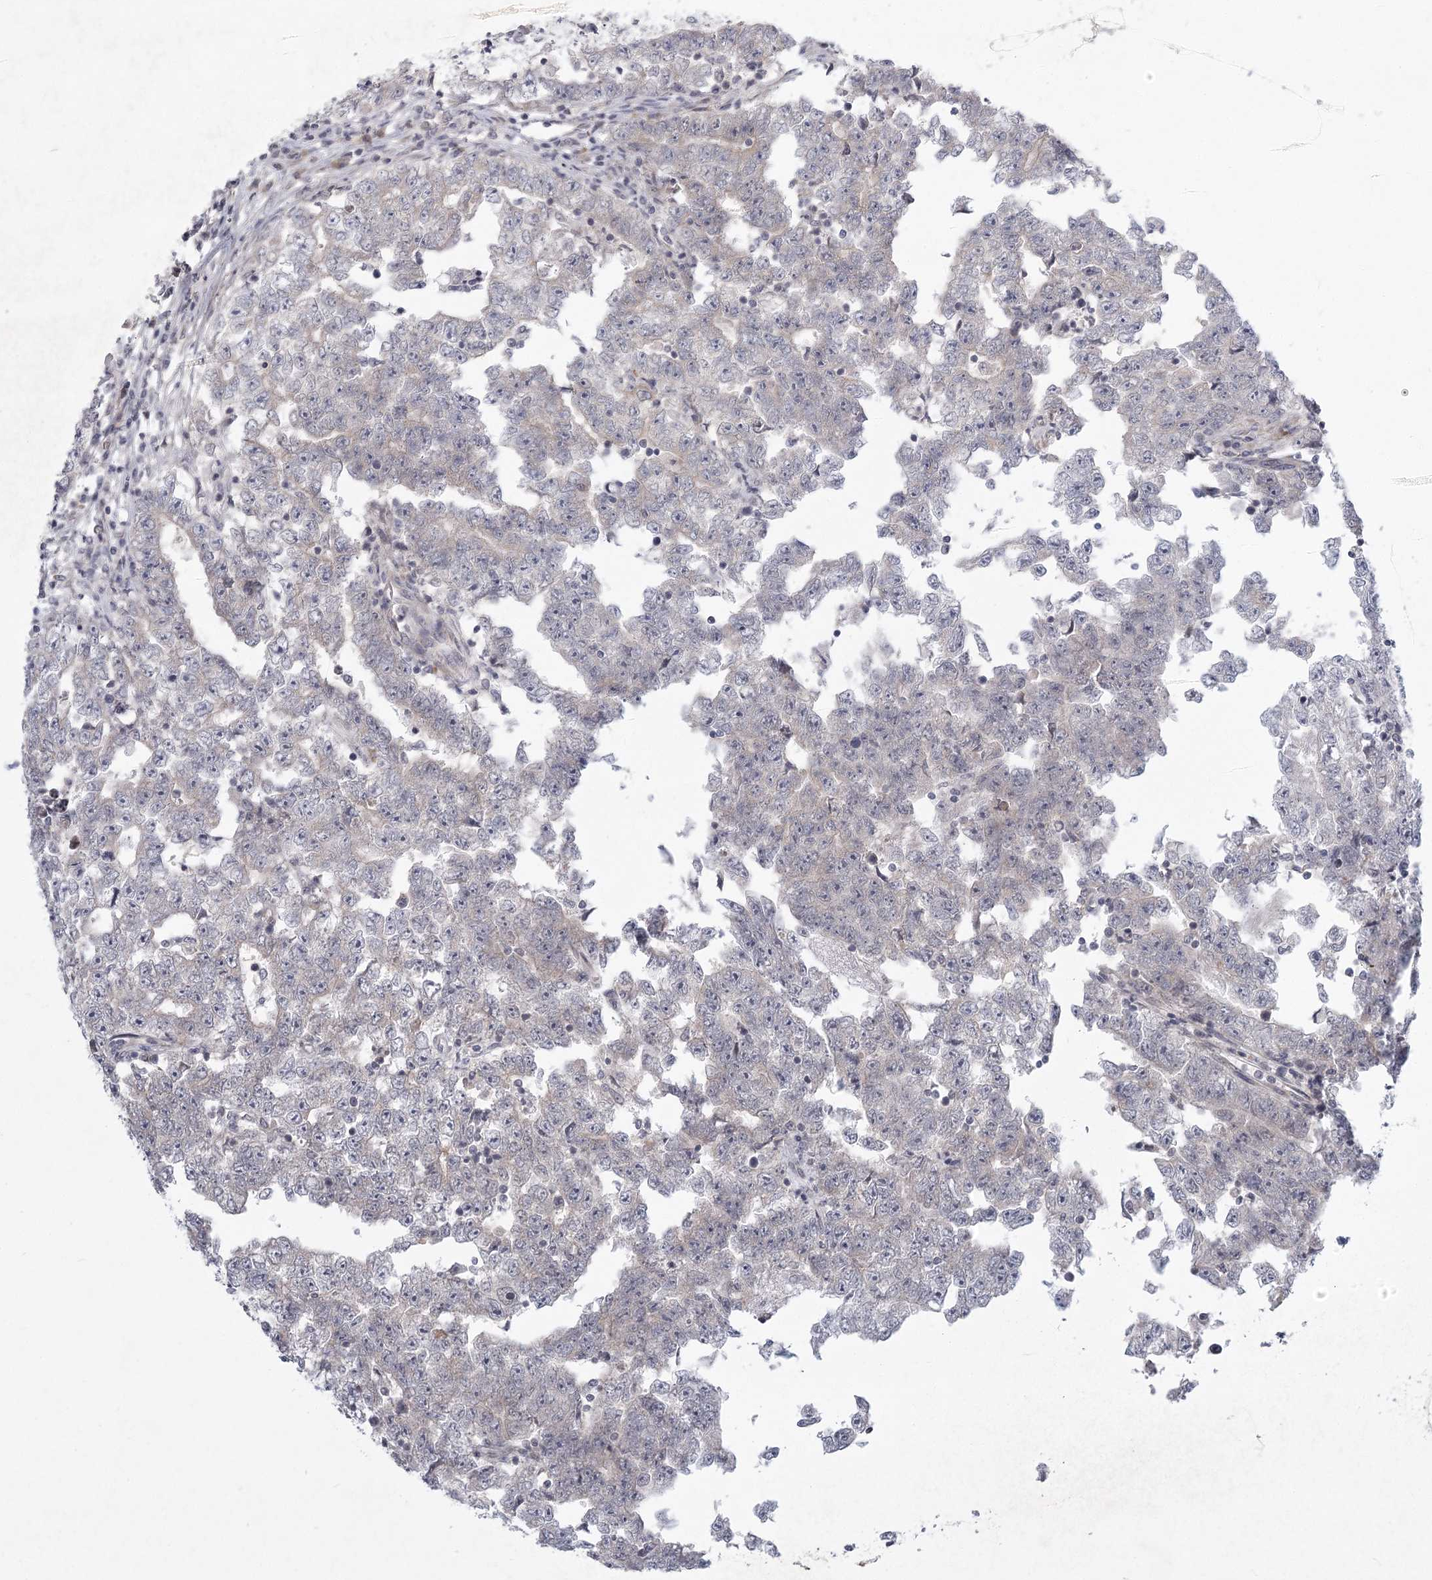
{"staining": {"intensity": "negative", "quantity": "none", "location": "none"}, "tissue": "testis cancer", "cell_type": "Tumor cells", "image_type": "cancer", "snomed": [{"axis": "morphology", "description": "Carcinoma, Embryonal, NOS"}, {"axis": "topography", "description": "Testis"}], "caption": "Immunohistochemistry of human embryonal carcinoma (testis) reveals no positivity in tumor cells.", "gene": "MEPE", "patient": {"sex": "male", "age": 25}}